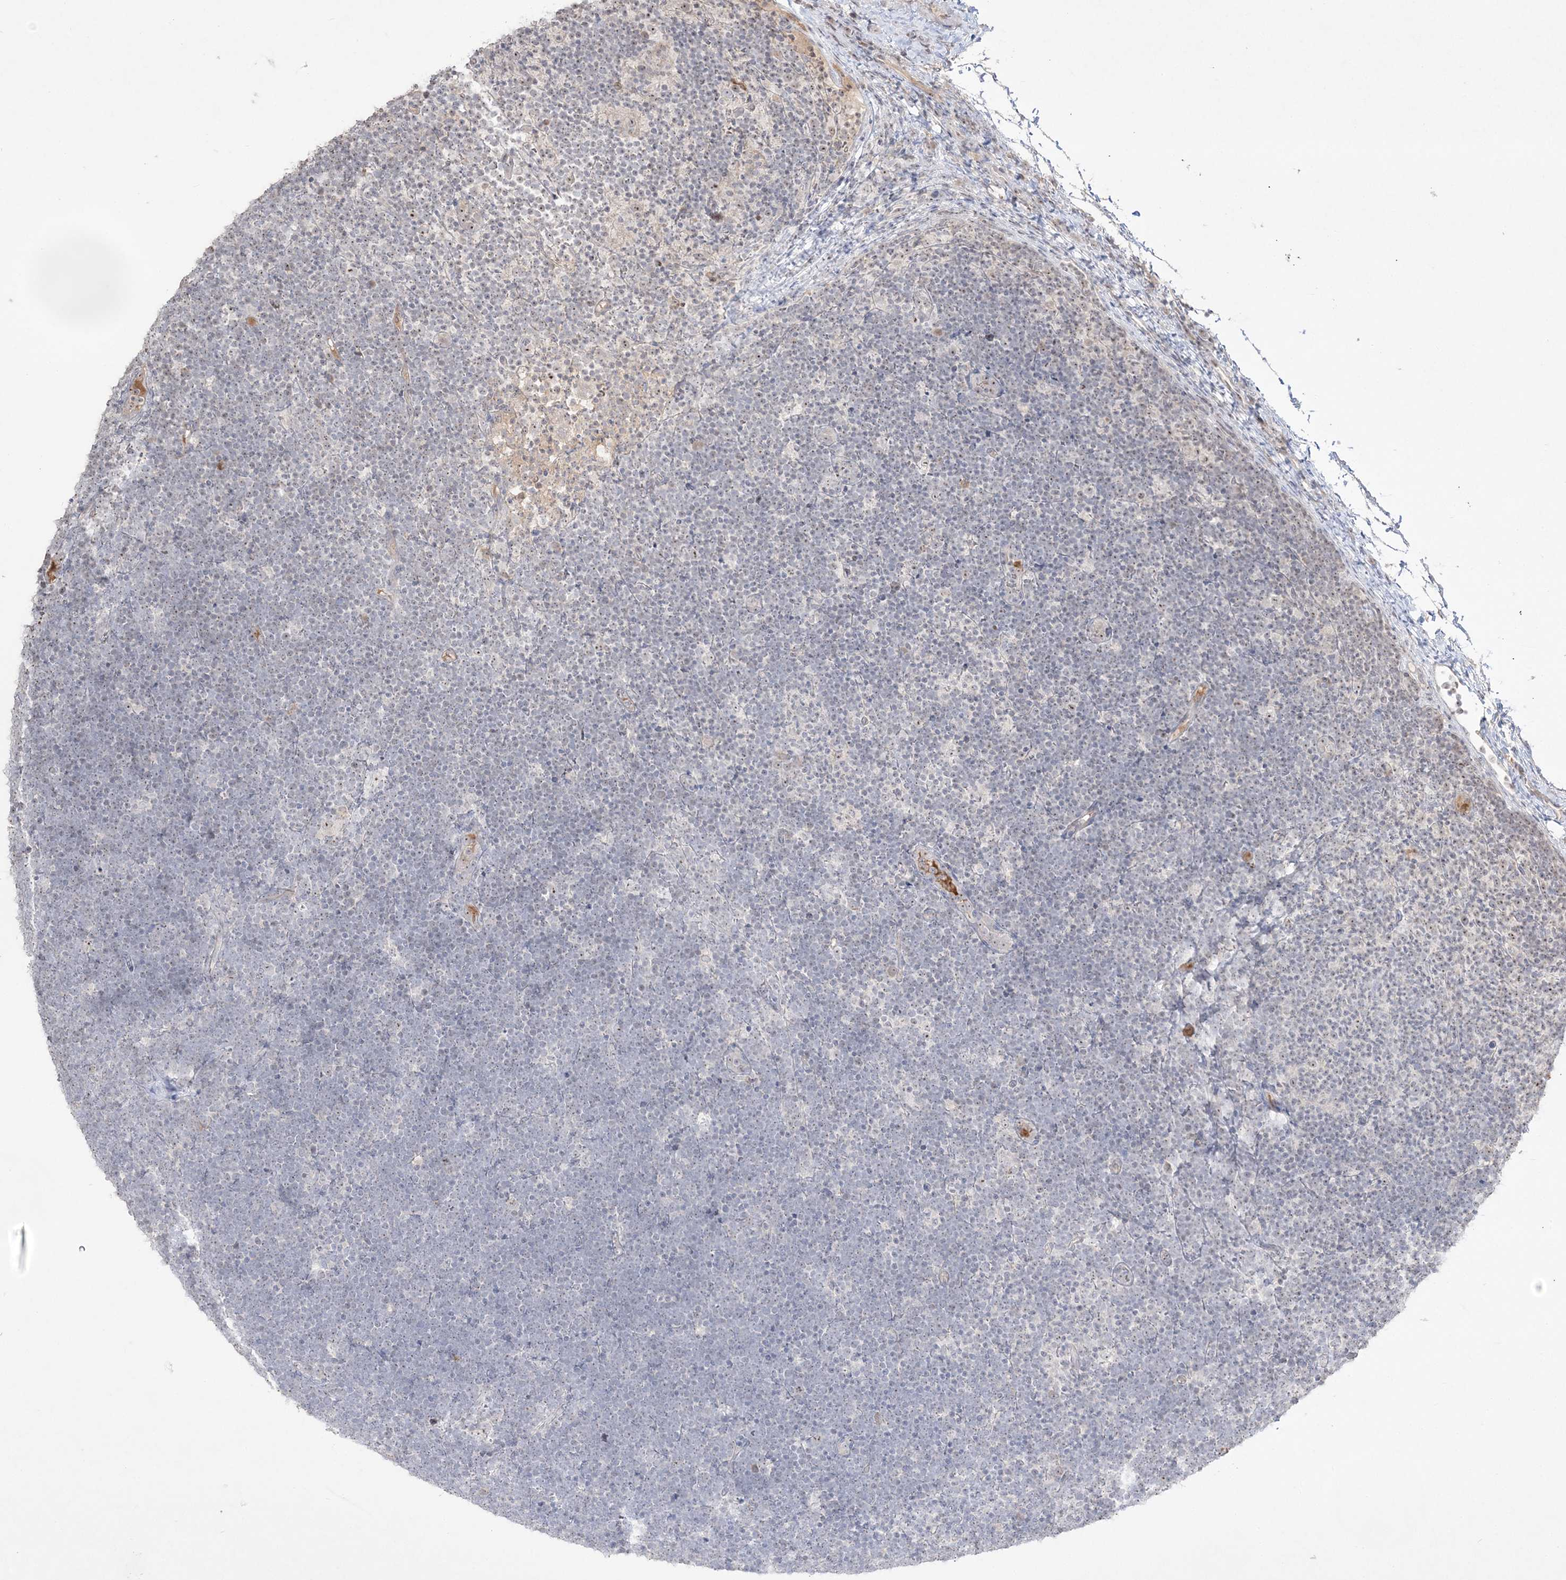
{"staining": {"intensity": "negative", "quantity": "none", "location": "none"}, "tissue": "lymphoma", "cell_type": "Tumor cells", "image_type": "cancer", "snomed": [{"axis": "morphology", "description": "Malignant lymphoma, non-Hodgkin's type, High grade"}, {"axis": "topography", "description": "Lymph node"}], "caption": "A high-resolution histopathology image shows immunohistochemistry (IHC) staining of lymphoma, which reveals no significant positivity in tumor cells.", "gene": "NOP16", "patient": {"sex": "male", "age": 13}}